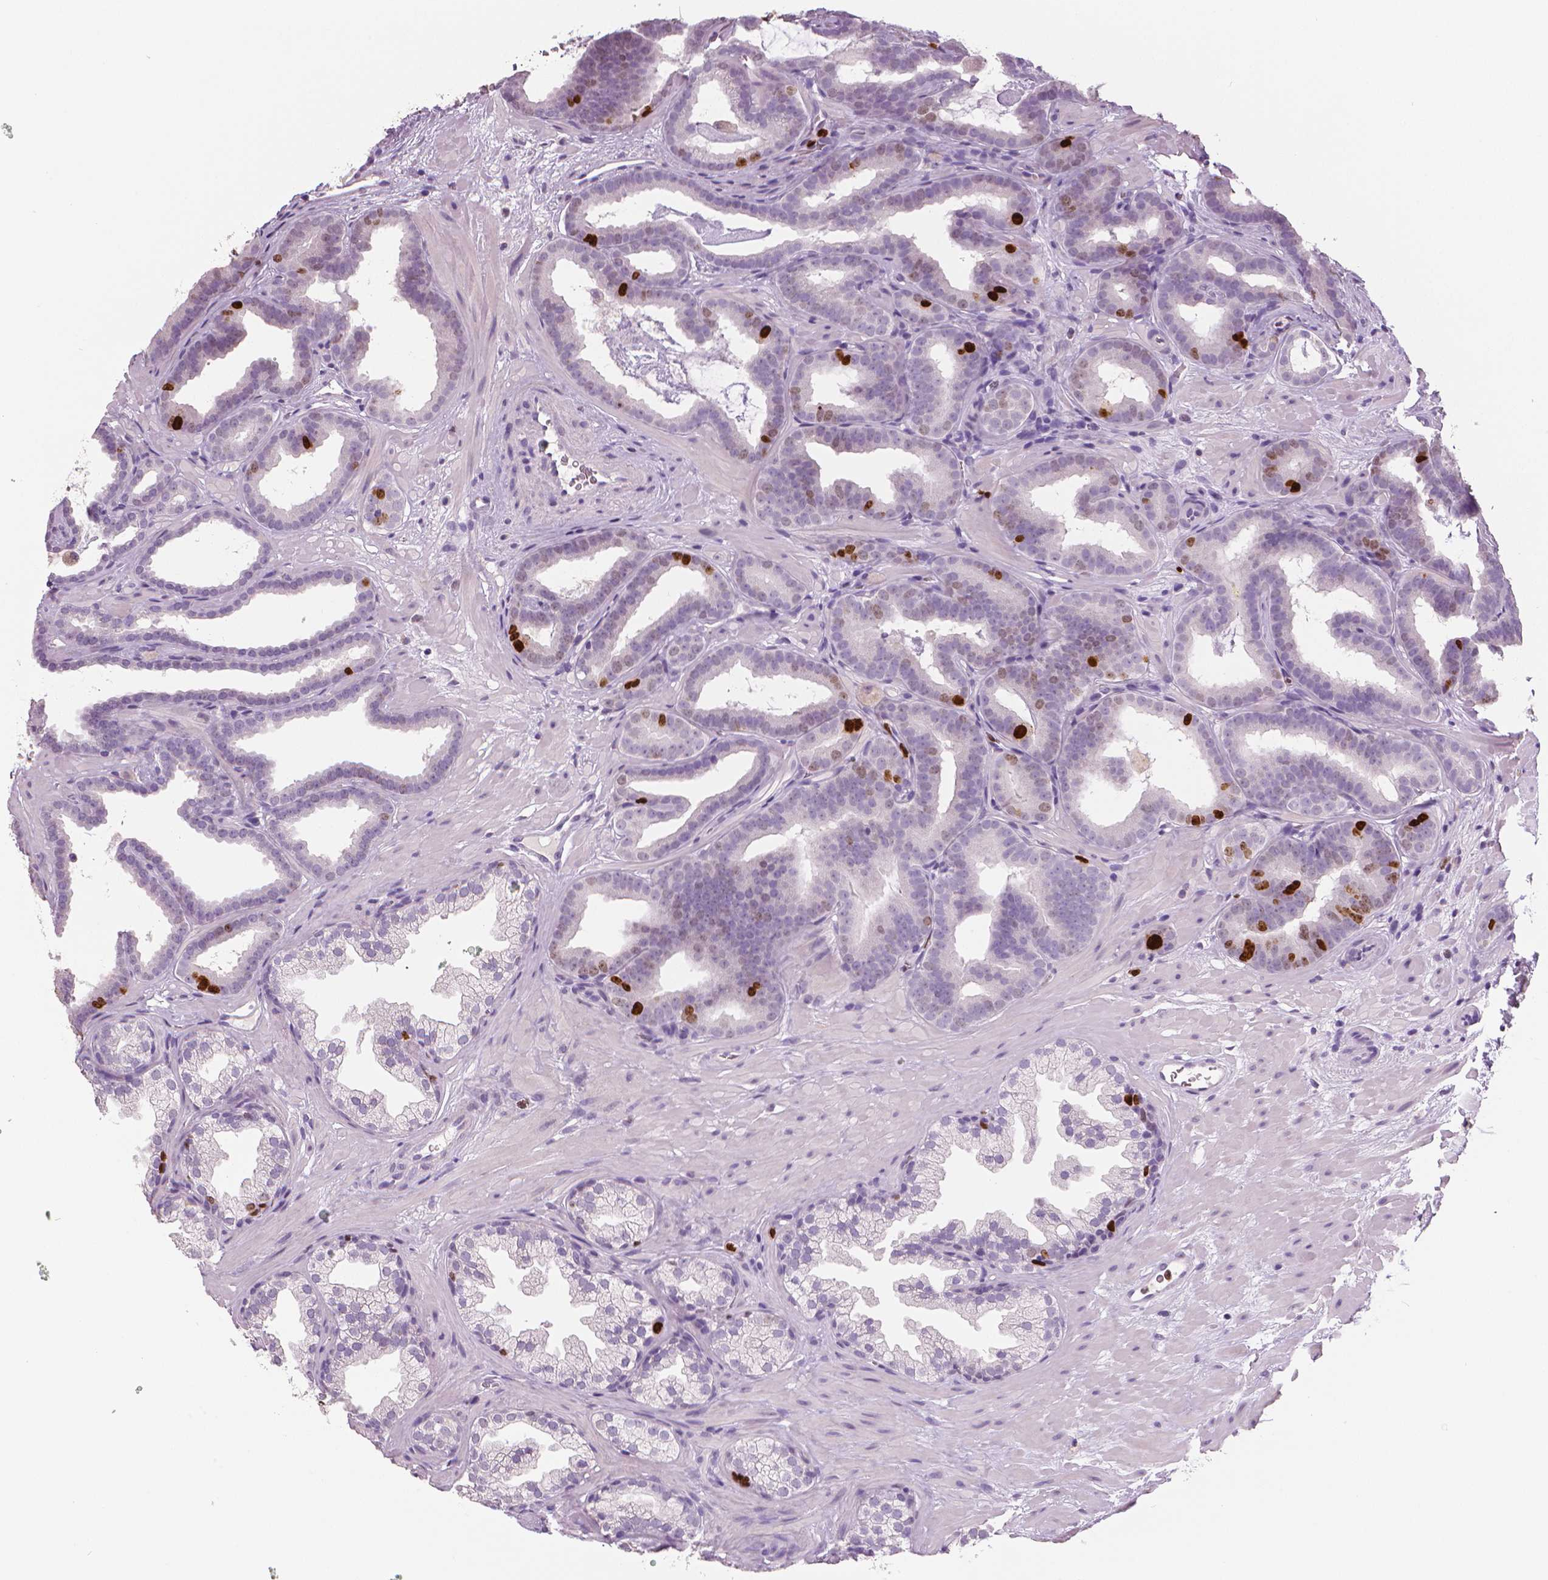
{"staining": {"intensity": "strong", "quantity": "<25%", "location": "cytoplasmic/membranous"}, "tissue": "prostate cancer", "cell_type": "Tumor cells", "image_type": "cancer", "snomed": [{"axis": "morphology", "description": "Adenocarcinoma, Low grade"}, {"axis": "topography", "description": "Prostate"}], "caption": "DAB immunohistochemical staining of human adenocarcinoma (low-grade) (prostate) reveals strong cytoplasmic/membranous protein staining in approximately <25% of tumor cells.", "gene": "MKI67", "patient": {"sex": "male", "age": 63}}